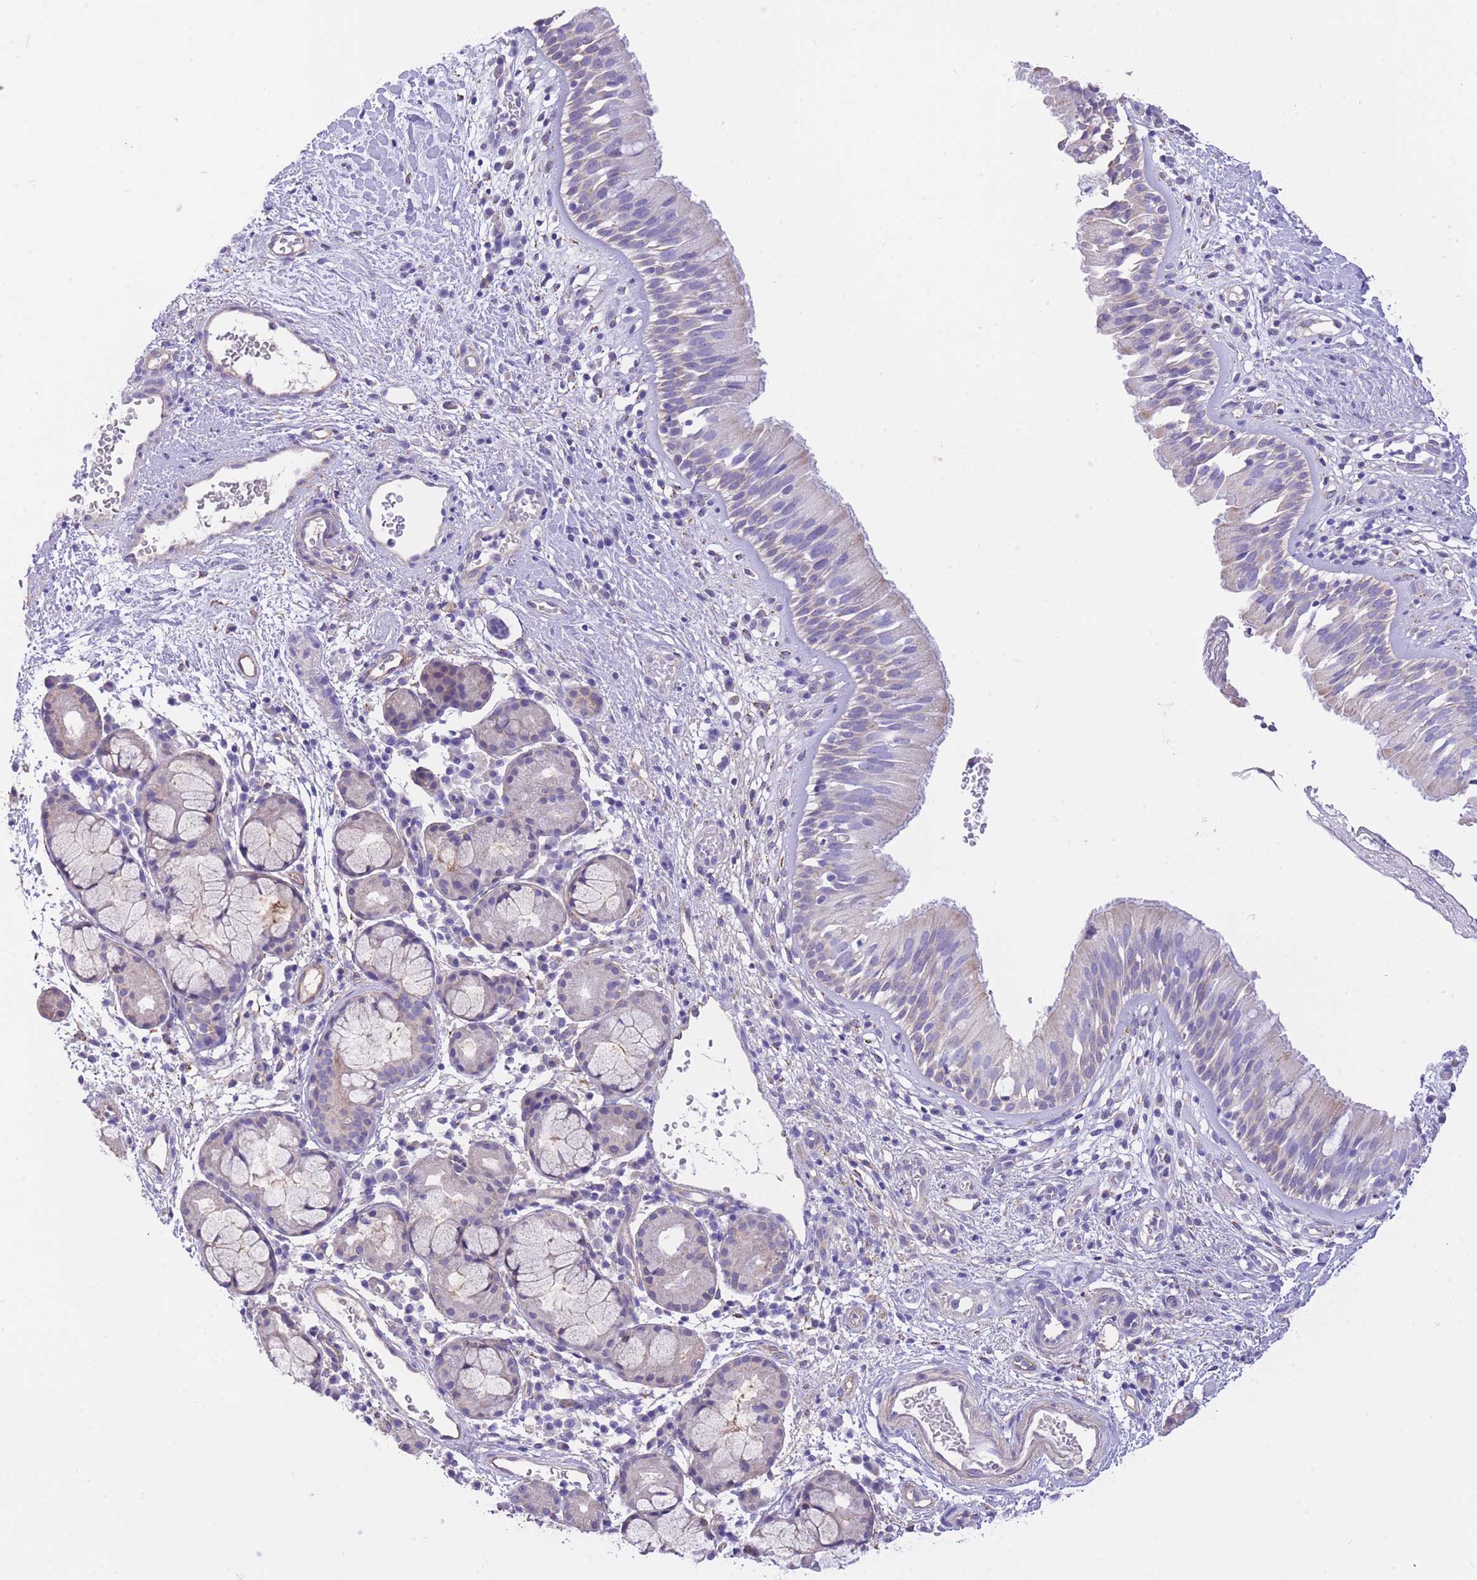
{"staining": {"intensity": "weak", "quantity": "<25%", "location": "cytoplasmic/membranous"}, "tissue": "nasopharynx", "cell_type": "Respiratory epithelial cells", "image_type": "normal", "snomed": [{"axis": "morphology", "description": "Normal tissue, NOS"}, {"axis": "topography", "description": "Nasopharynx"}], "caption": "Immunohistochemistry (IHC) of benign nasopharynx demonstrates no staining in respiratory epithelial cells.", "gene": "PGM1", "patient": {"sex": "male", "age": 65}}